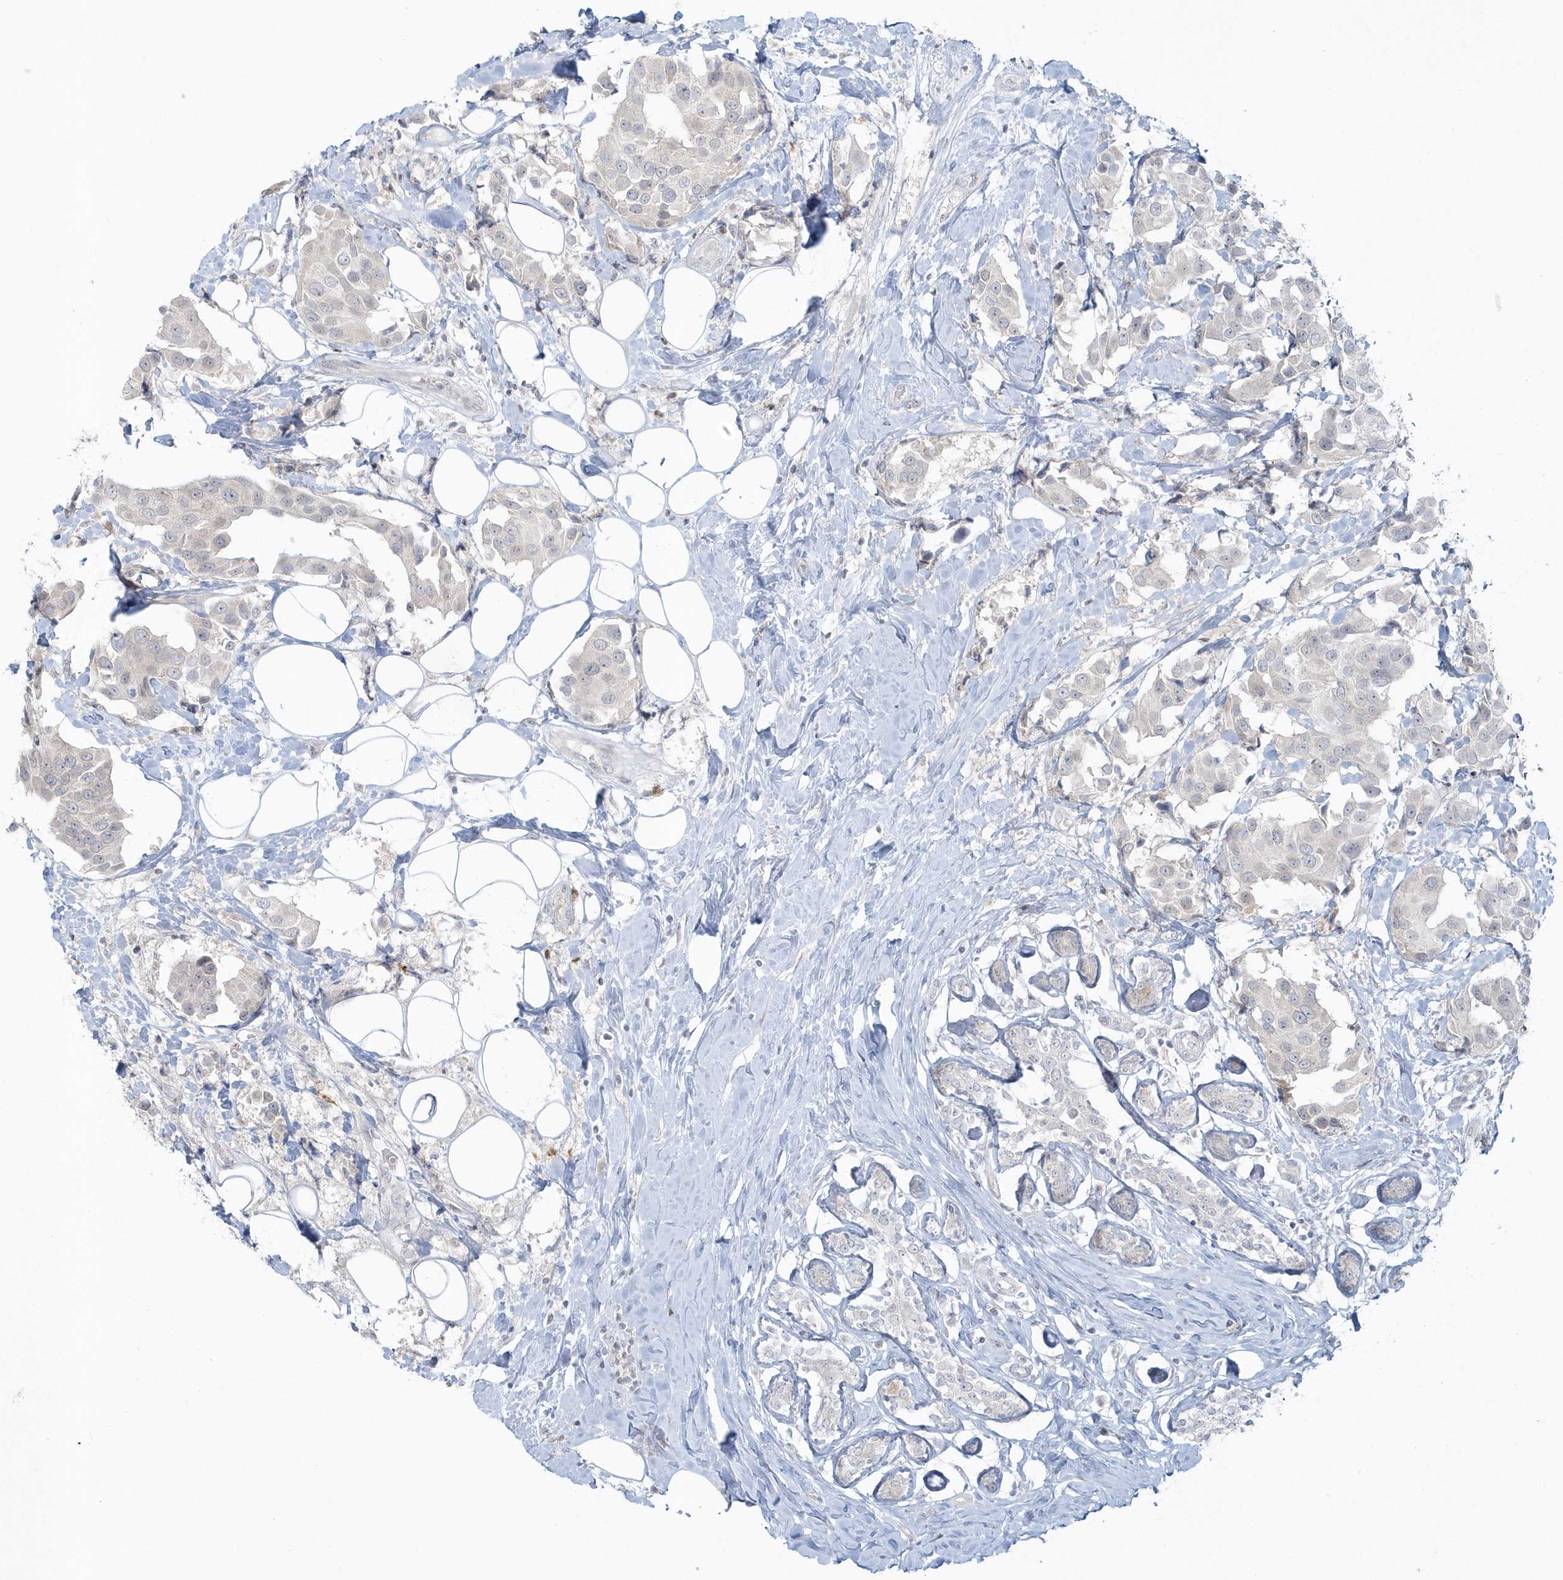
{"staining": {"intensity": "negative", "quantity": "none", "location": "none"}, "tissue": "breast cancer", "cell_type": "Tumor cells", "image_type": "cancer", "snomed": [{"axis": "morphology", "description": "Normal tissue, NOS"}, {"axis": "morphology", "description": "Duct carcinoma"}, {"axis": "topography", "description": "Breast"}], "caption": "Invasive ductal carcinoma (breast) stained for a protein using IHC reveals no staining tumor cells.", "gene": "BLTP3A", "patient": {"sex": "female", "age": 39}}